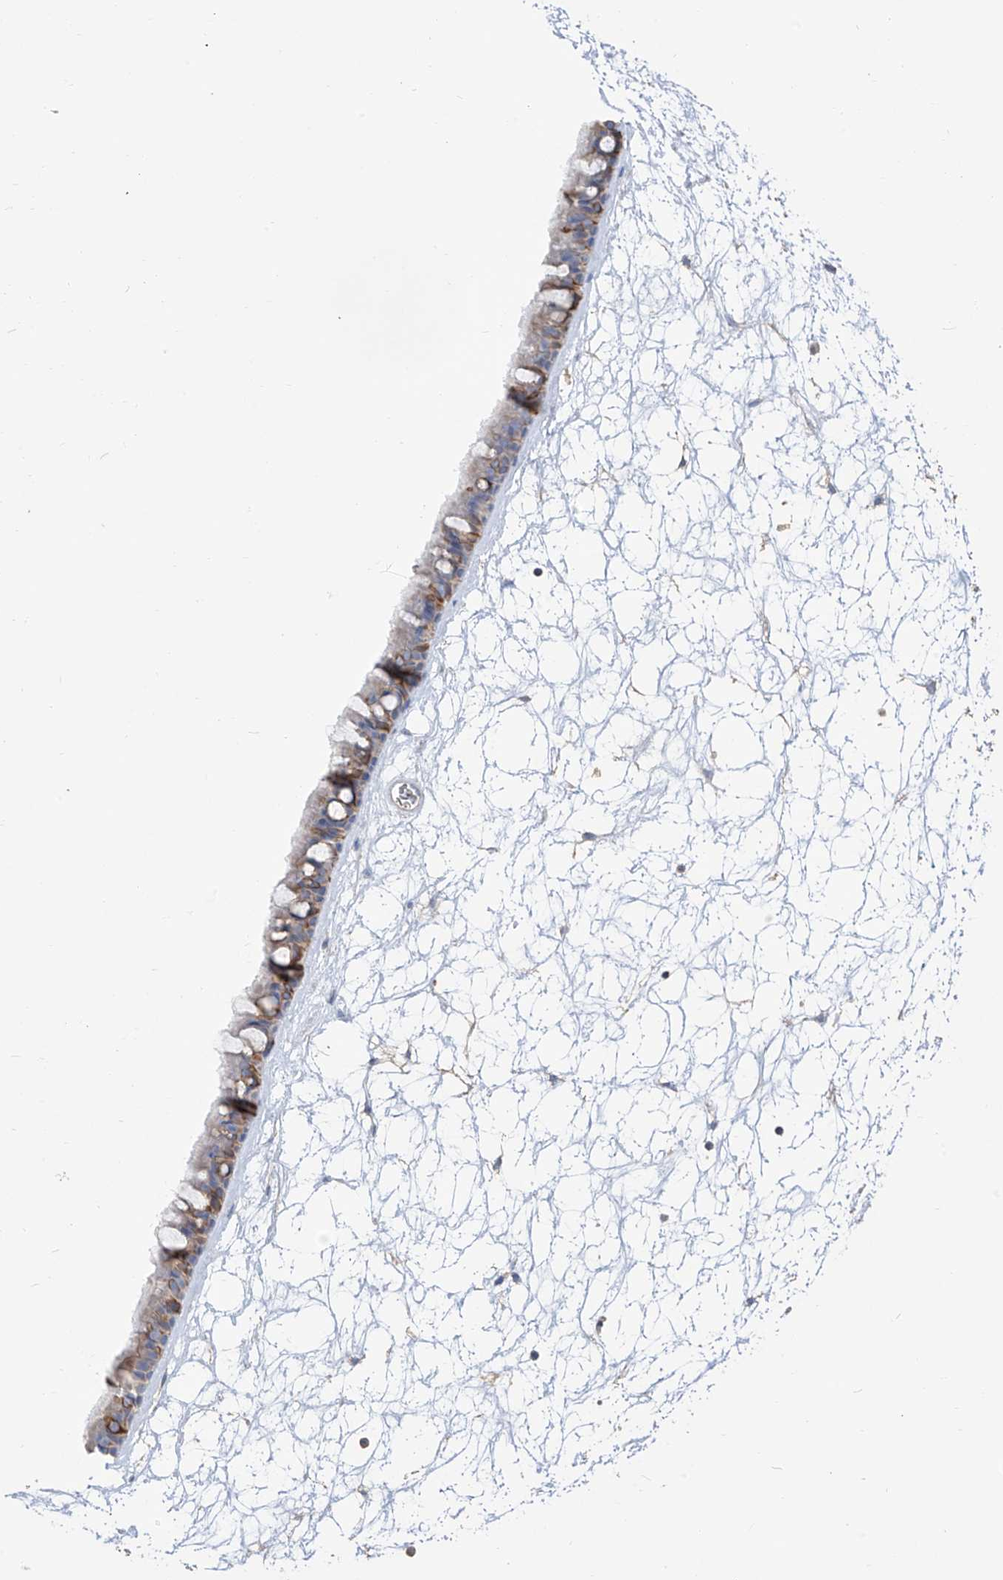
{"staining": {"intensity": "moderate", "quantity": "<25%", "location": "cytoplasmic/membranous"}, "tissue": "nasopharynx", "cell_type": "Respiratory epithelial cells", "image_type": "normal", "snomed": [{"axis": "morphology", "description": "Normal tissue, NOS"}, {"axis": "topography", "description": "Nasopharynx"}], "caption": "A high-resolution photomicrograph shows immunohistochemistry staining of unremarkable nasopharynx, which demonstrates moderate cytoplasmic/membranous expression in approximately <25% of respiratory epithelial cells.", "gene": "PAFAH1B3", "patient": {"sex": "male", "age": 64}}